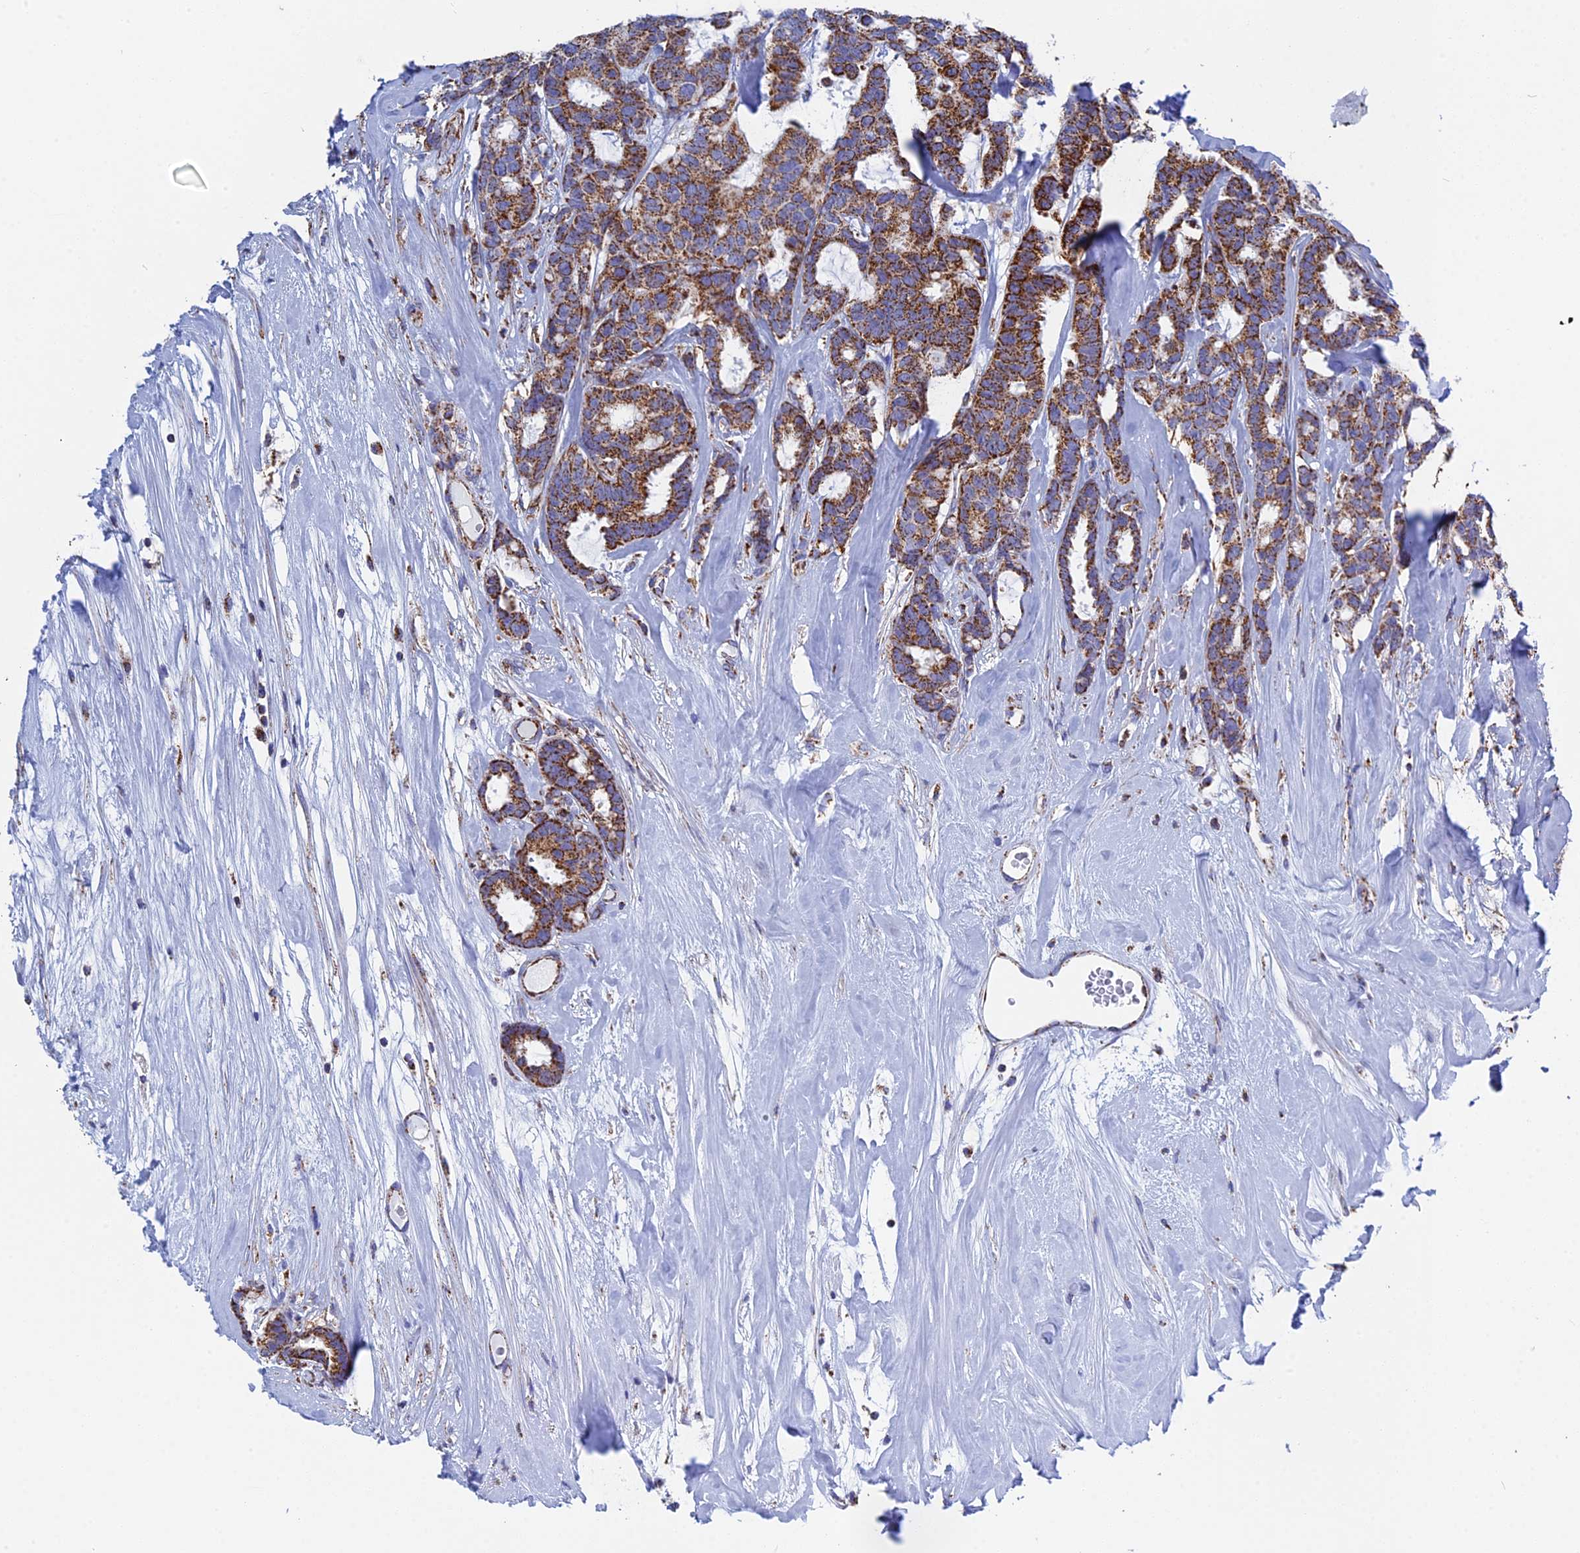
{"staining": {"intensity": "strong", "quantity": ">75%", "location": "cytoplasmic/membranous"}, "tissue": "breast cancer", "cell_type": "Tumor cells", "image_type": "cancer", "snomed": [{"axis": "morphology", "description": "Duct carcinoma"}, {"axis": "topography", "description": "Breast"}], "caption": "Human intraductal carcinoma (breast) stained with a protein marker reveals strong staining in tumor cells.", "gene": "NDUFA5", "patient": {"sex": "female", "age": 87}}